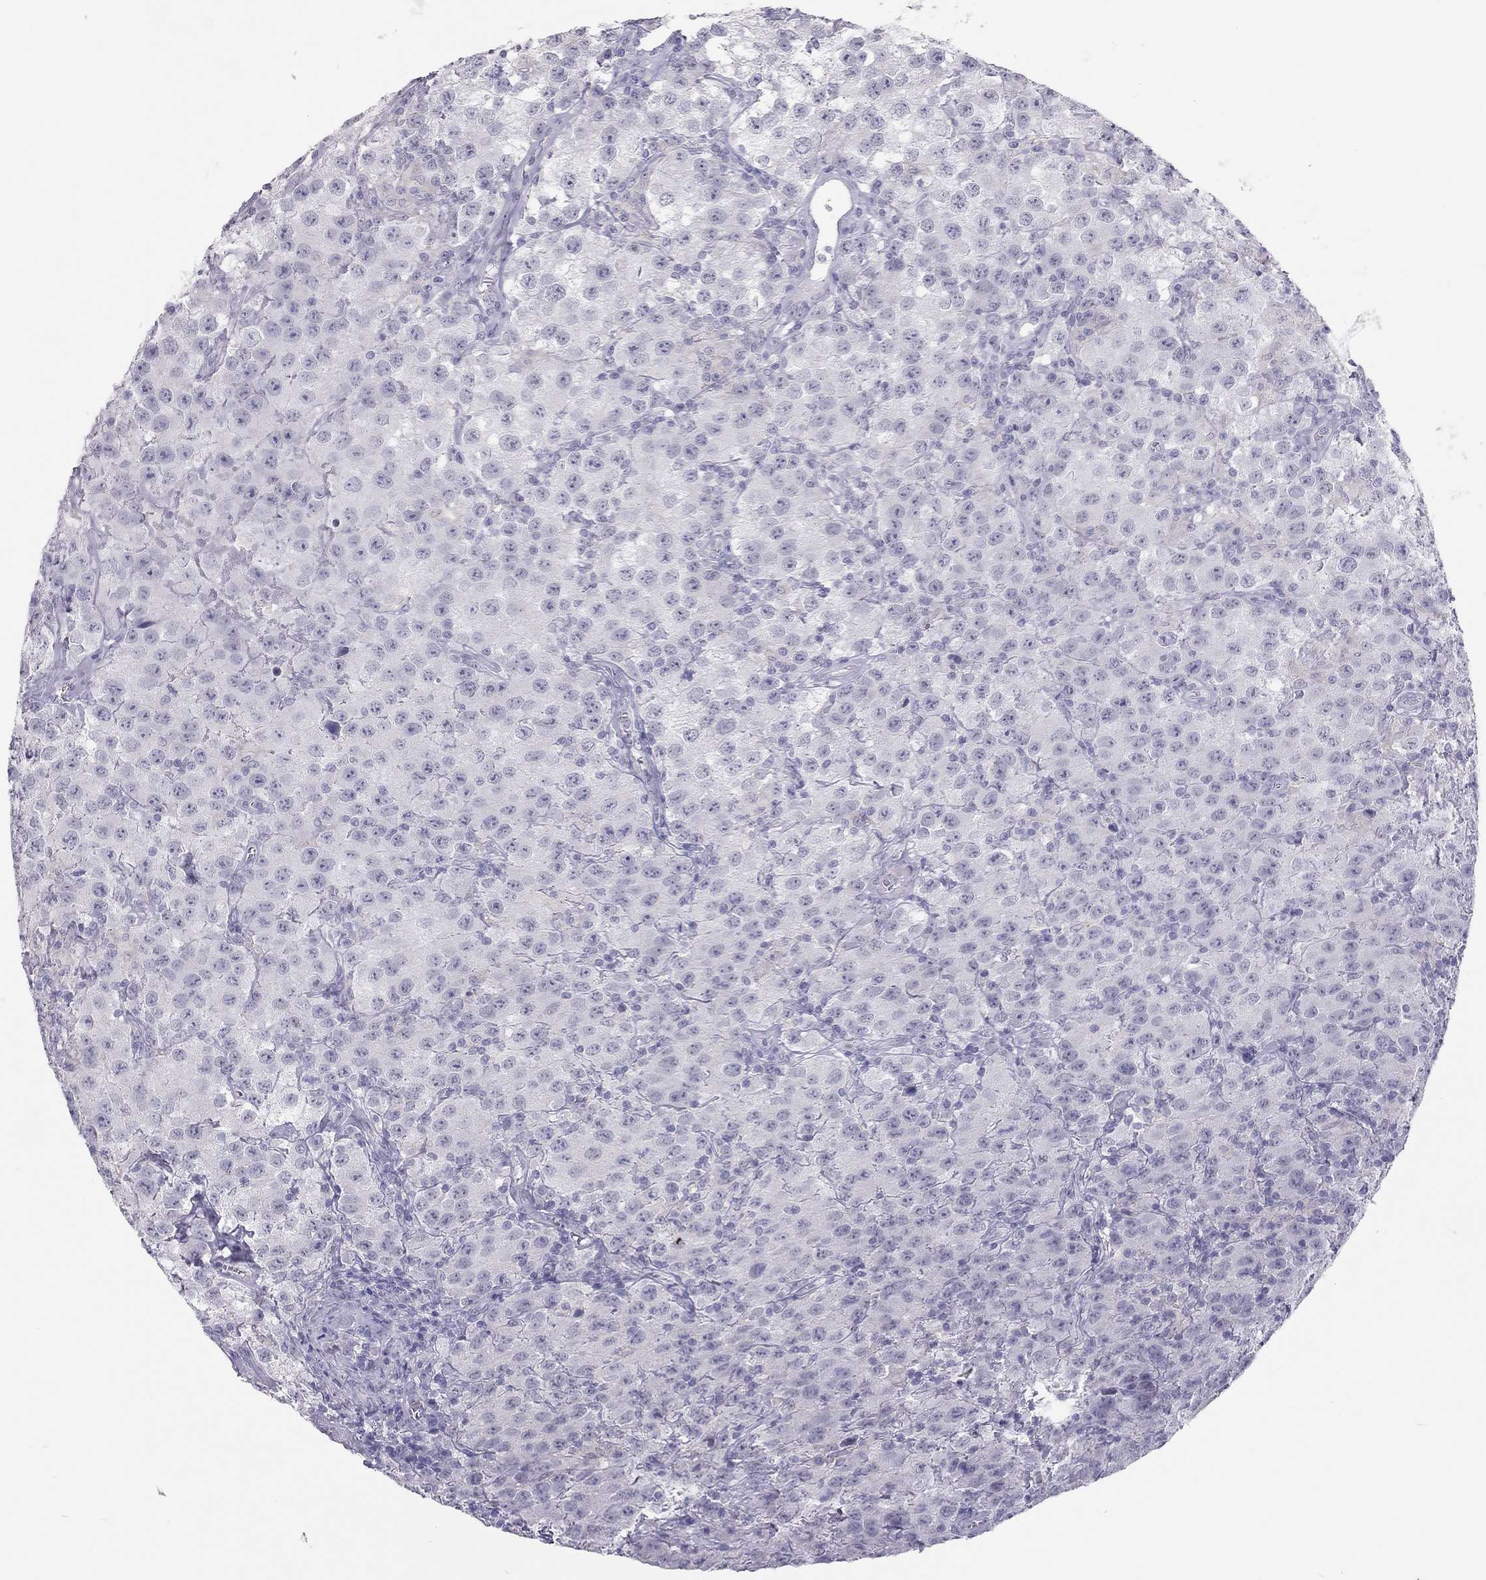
{"staining": {"intensity": "negative", "quantity": "none", "location": "none"}, "tissue": "testis cancer", "cell_type": "Tumor cells", "image_type": "cancer", "snomed": [{"axis": "morphology", "description": "Seminoma, NOS"}, {"axis": "topography", "description": "Testis"}], "caption": "Micrograph shows no significant protein positivity in tumor cells of testis seminoma.", "gene": "SPATA12", "patient": {"sex": "male", "age": 52}}